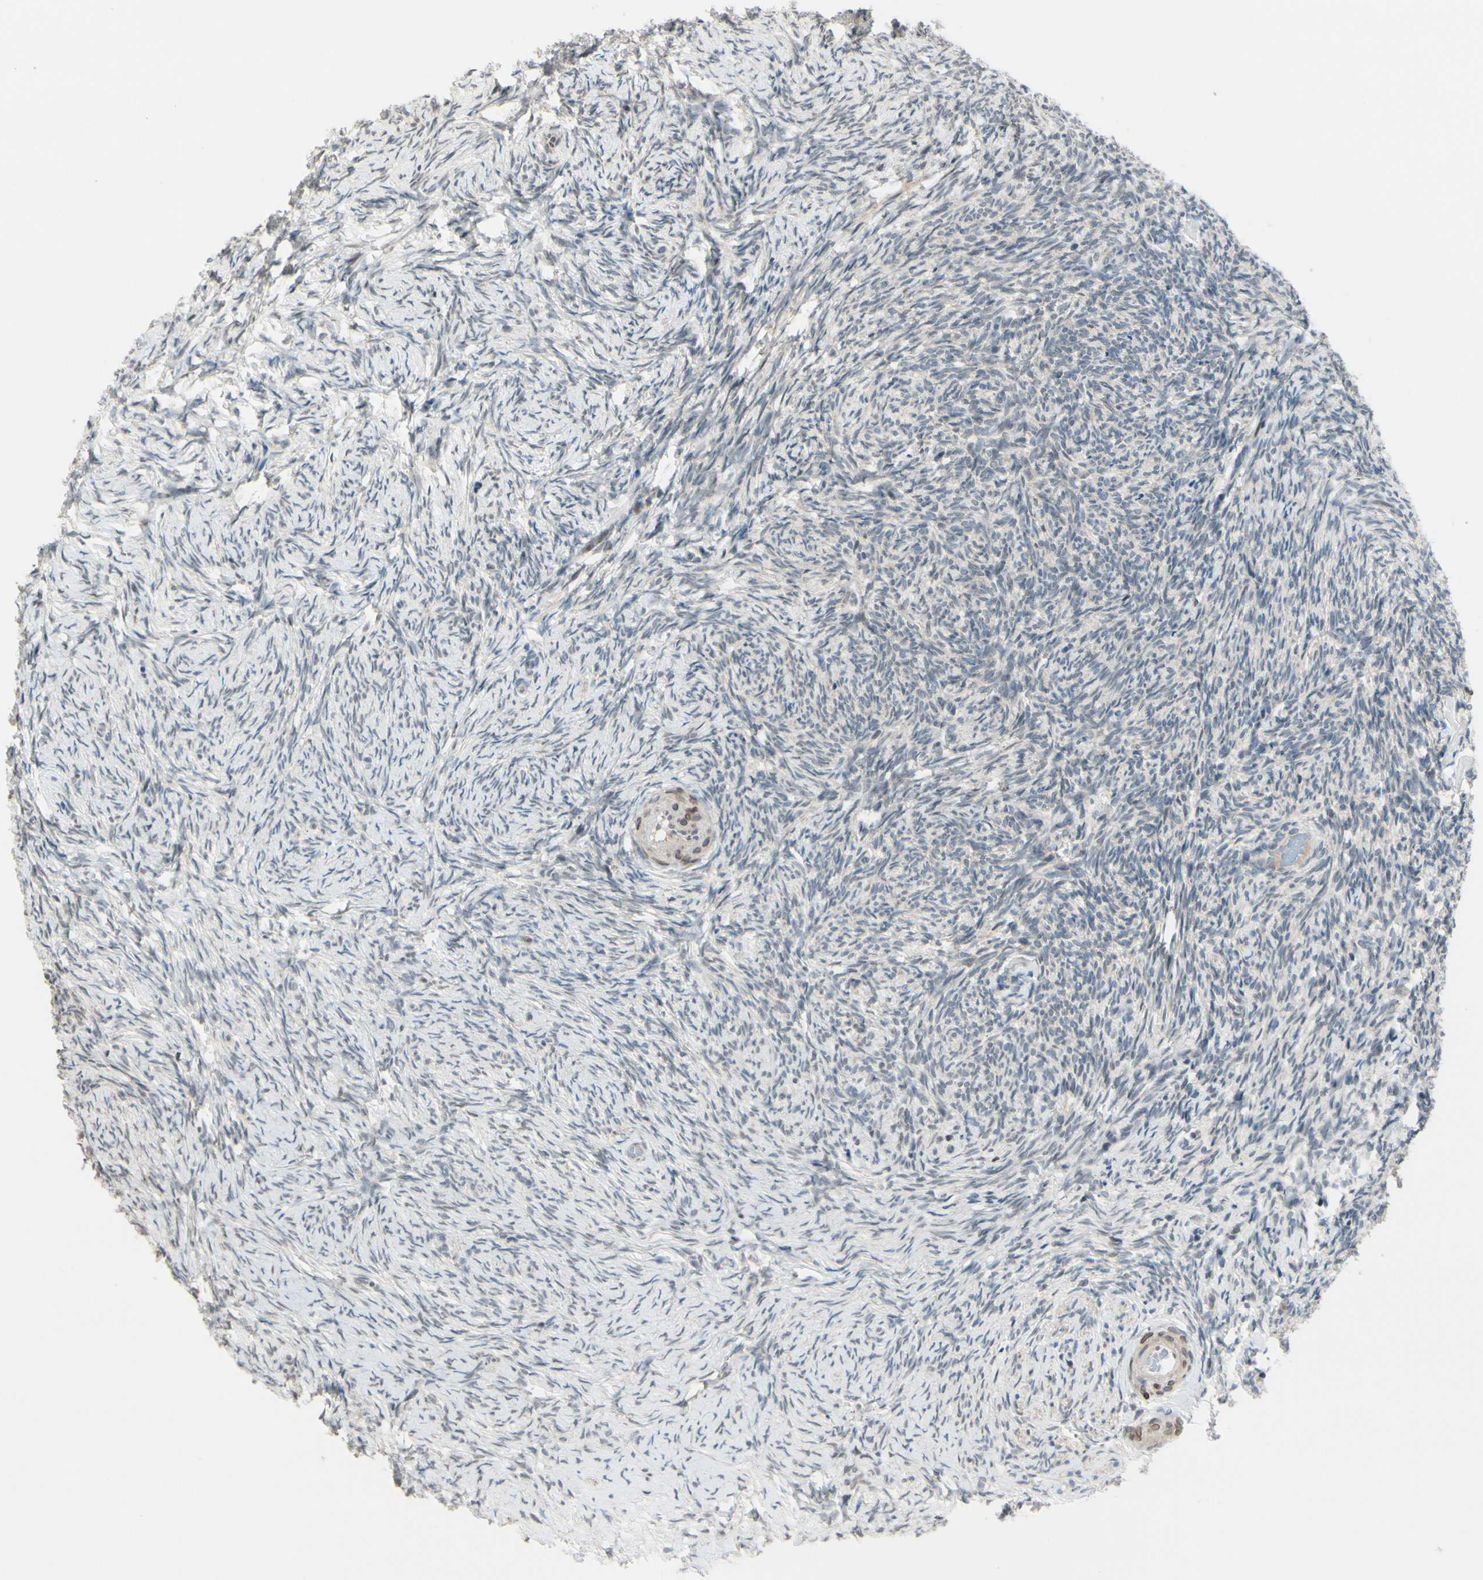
{"staining": {"intensity": "weak", "quantity": ">75%", "location": "cytoplasmic/membranous"}, "tissue": "ovary", "cell_type": "Ovarian stroma cells", "image_type": "normal", "snomed": [{"axis": "morphology", "description": "Normal tissue, NOS"}, {"axis": "topography", "description": "Ovary"}], "caption": "Protein staining of normal ovary shows weak cytoplasmic/membranous positivity in approximately >75% of ovarian stroma cells.", "gene": "BRMS1", "patient": {"sex": "female", "age": 60}}